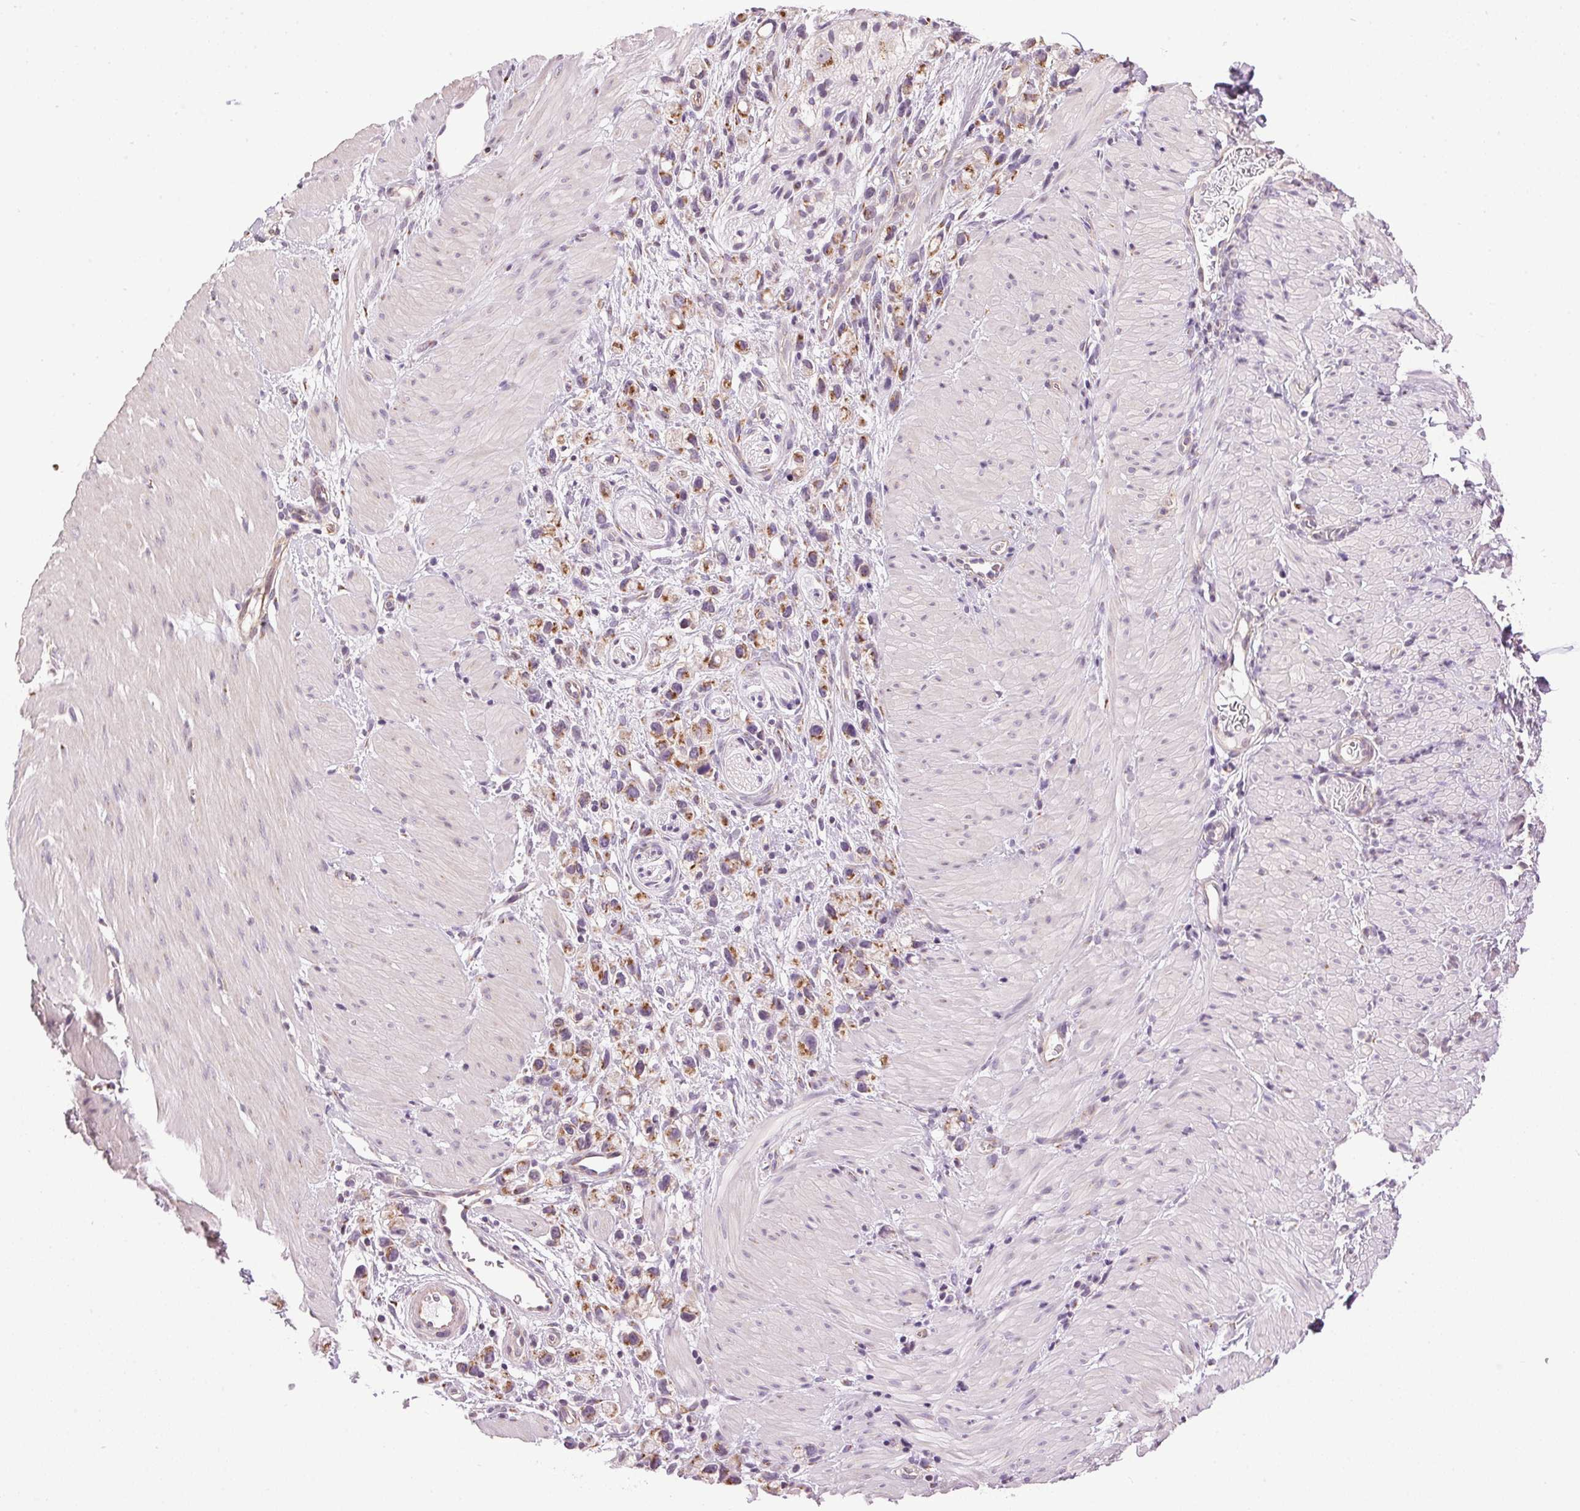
{"staining": {"intensity": "moderate", "quantity": "25%-75%", "location": "cytoplasmic/membranous"}, "tissue": "stomach cancer", "cell_type": "Tumor cells", "image_type": "cancer", "snomed": [{"axis": "morphology", "description": "Adenocarcinoma, NOS"}, {"axis": "topography", "description": "Stomach"}], "caption": "Immunohistochemical staining of stomach cancer exhibits medium levels of moderate cytoplasmic/membranous expression in approximately 25%-75% of tumor cells.", "gene": "GOLPH3", "patient": {"sex": "female", "age": 59}}